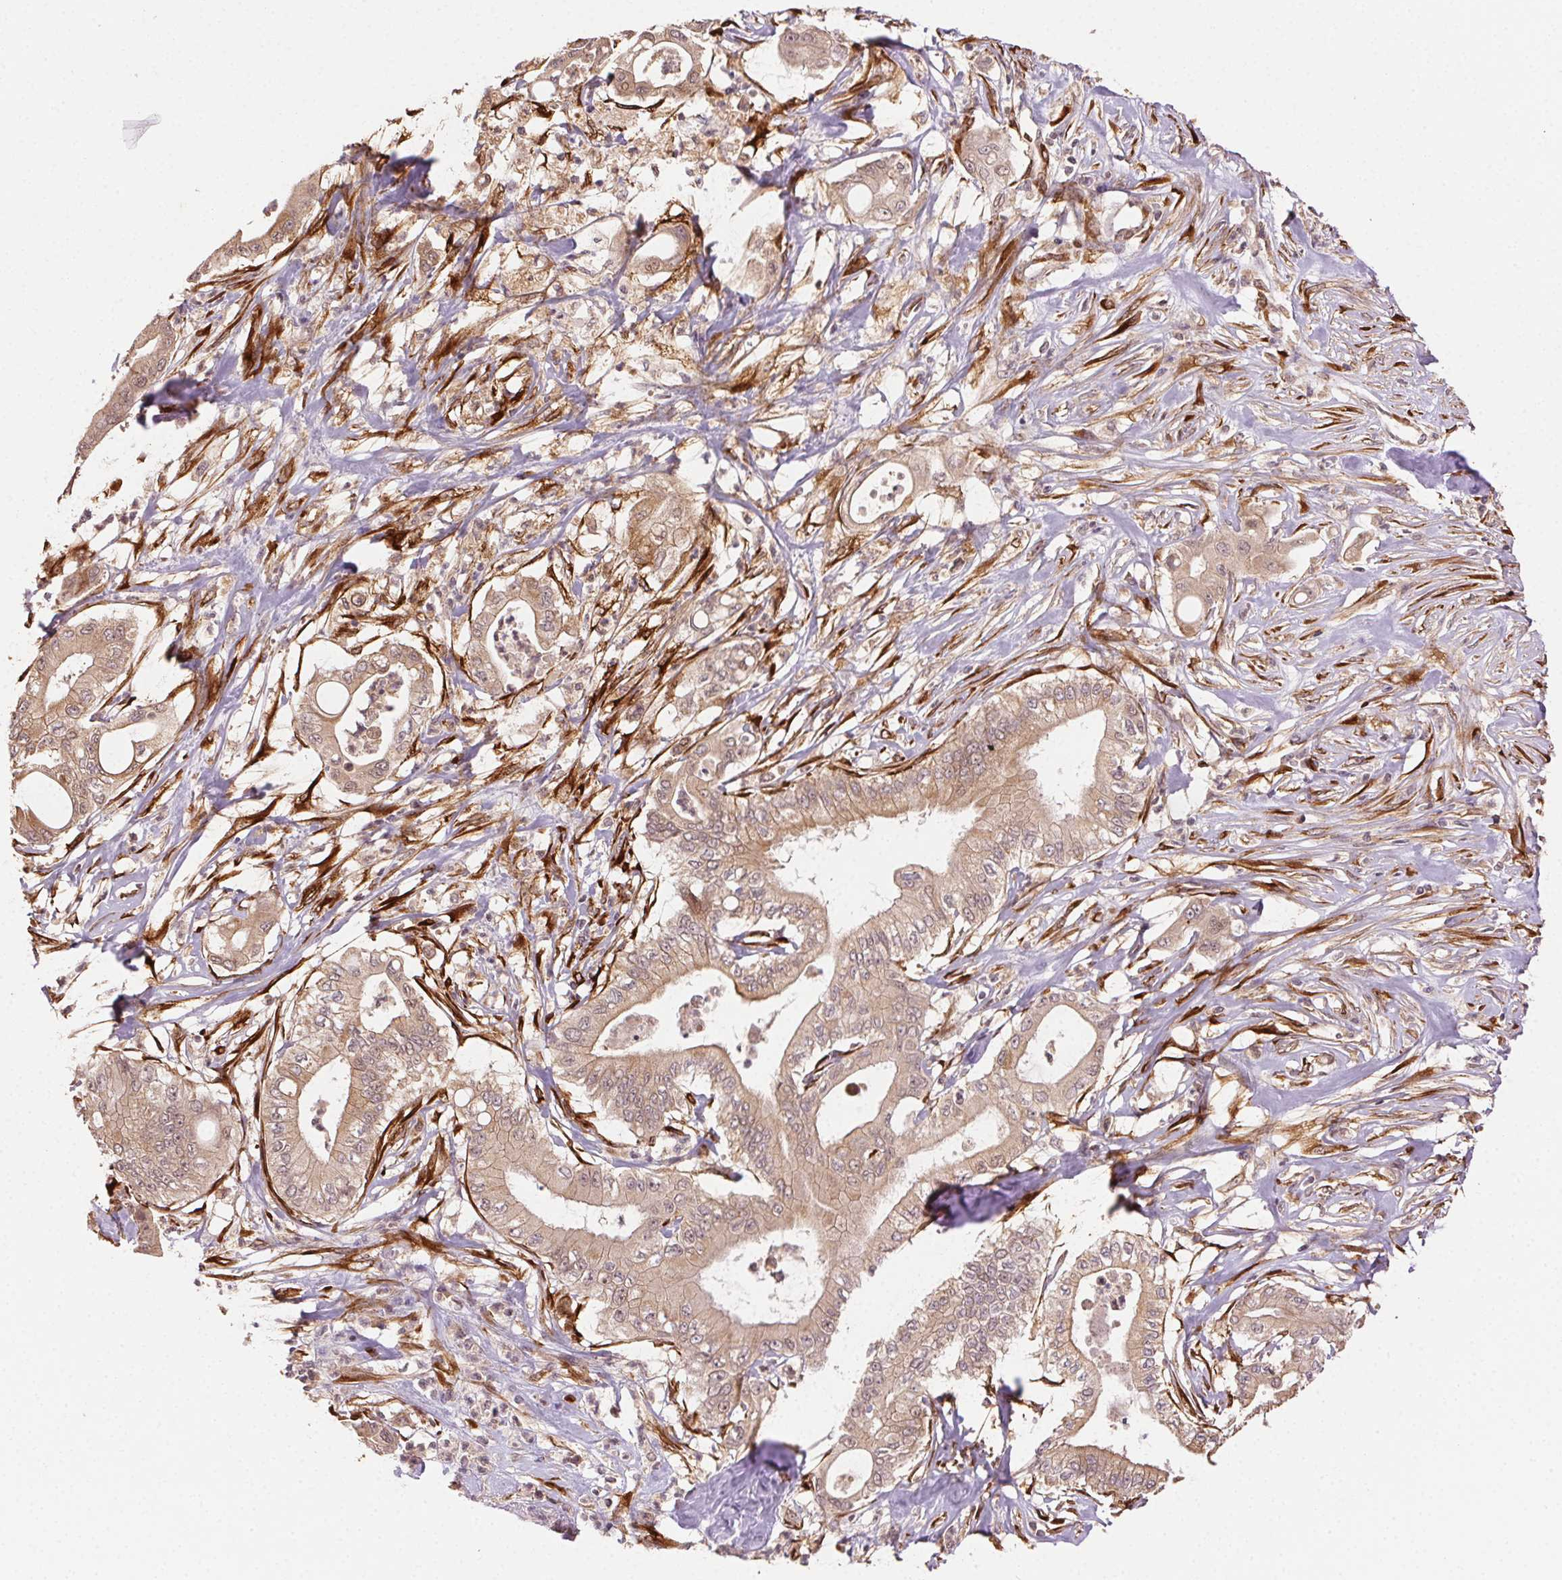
{"staining": {"intensity": "moderate", "quantity": ">75%", "location": "cytoplasmic/membranous"}, "tissue": "pancreatic cancer", "cell_type": "Tumor cells", "image_type": "cancer", "snomed": [{"axis": "morphology", "description": "Adenocarcinoma, NOS"}, {"axis": "topography", "description": "Pancreas"}], "caption": "Brown immunohistochemical staining in human adenocarcinoma (pancreatic) displays moderate cytoplasmic/membranous staining in approximately >75% of tumor cells. (brown staining indicates protein expression, while blue staining denotes nuclei).", "gene": "KLHL15", "patient": {"sex": "male", "age": 71}}